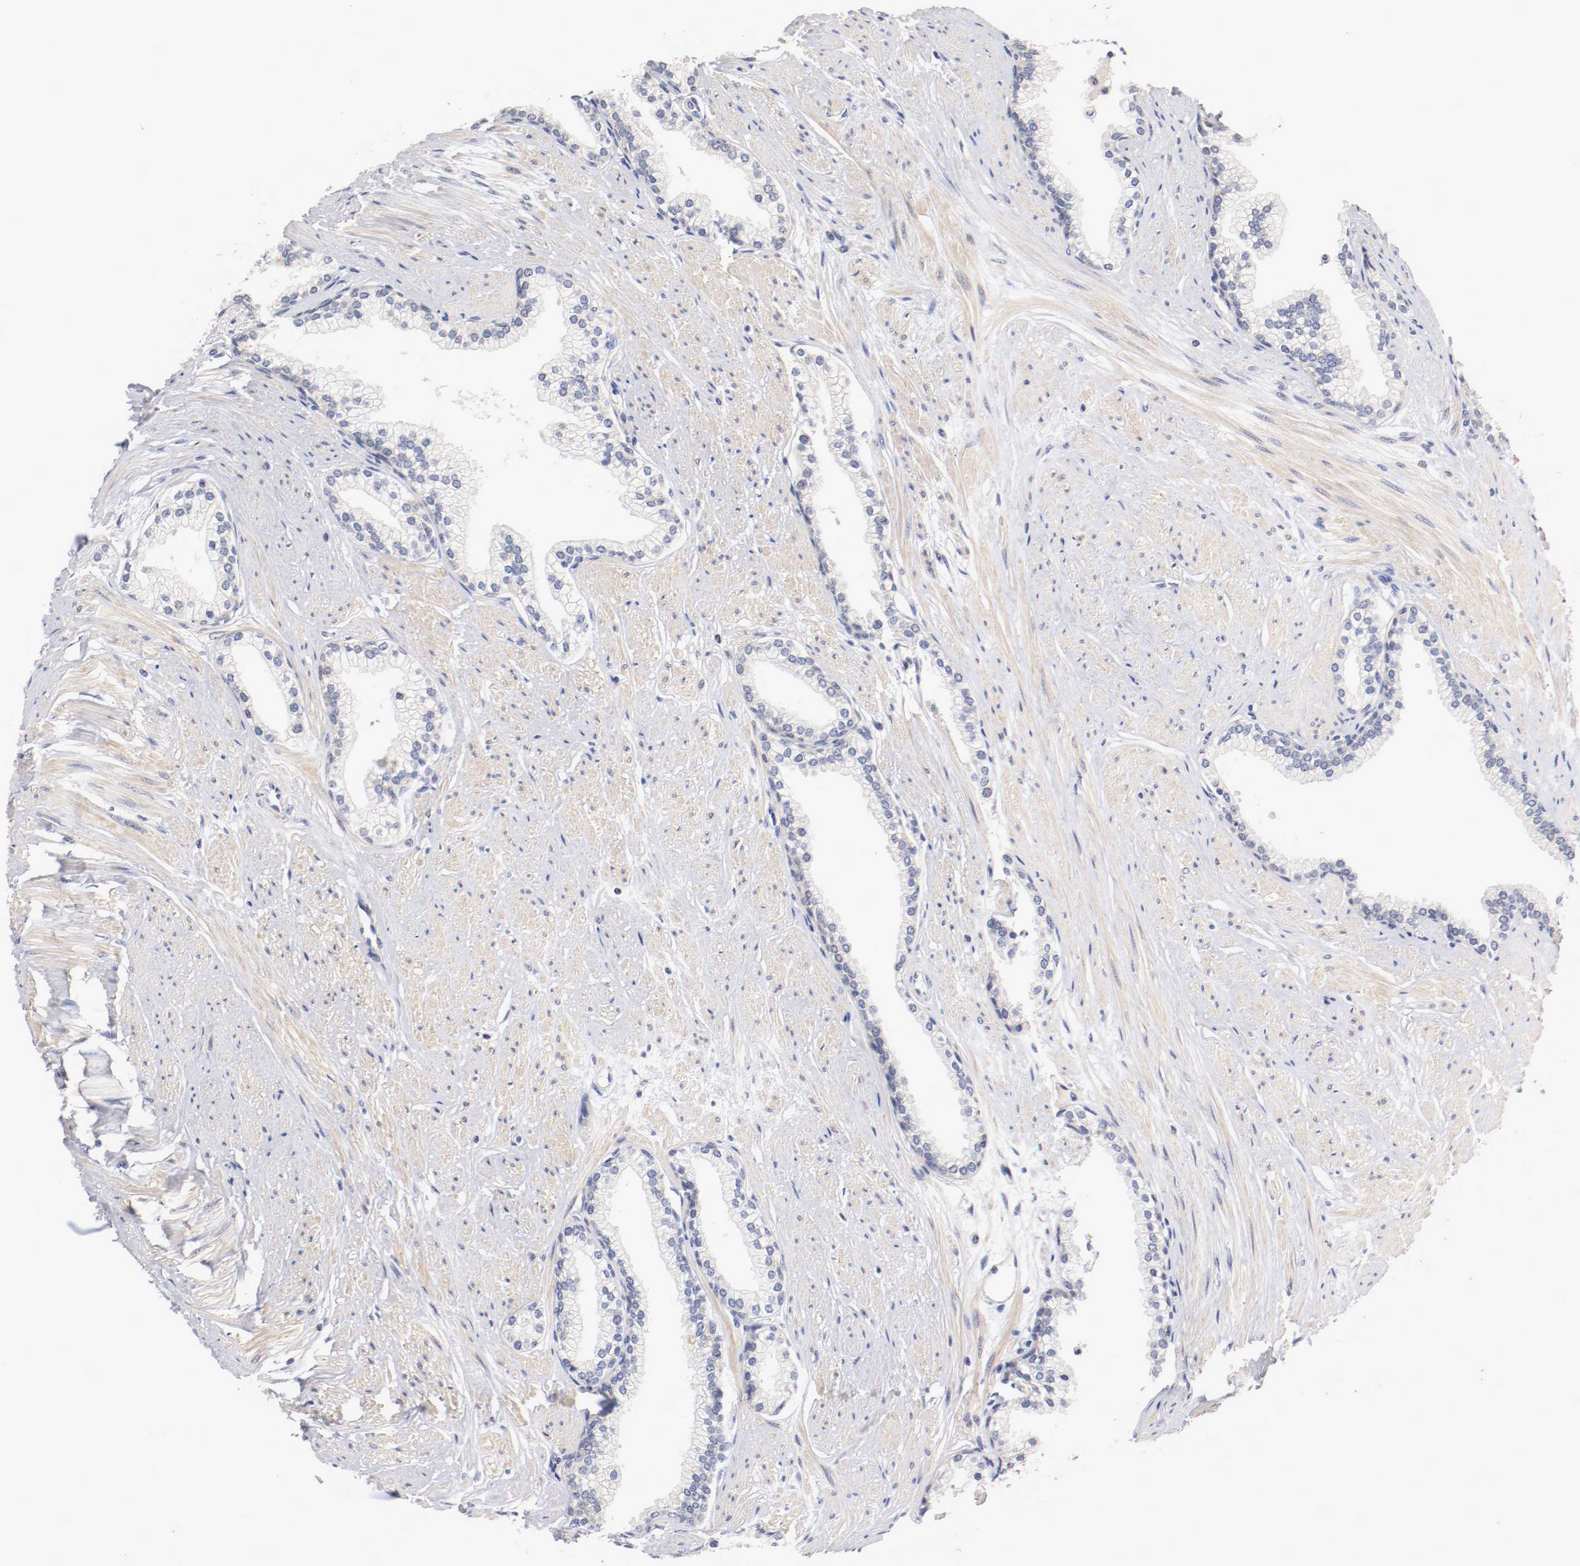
{"staining": {"intensity": "negative", "quantity": "none", "location": "none"}, "tissue": "prostate", "cell_type": "Glandular cells", "image_type": "normal", "snomed": [{"axis": "morphology", "description": "Normal tissue, NOS"}, {"axis": "topography", "description": "Prostate"}], "caption": "Immunohistochemical staining of normal human prostate exhibits no significant expression in glandular cells. (DAB (3,3'-diaminobenzidine) immunohistochemistry visualized using brightfield microscopy, high magnification).", "gene": "CEBPE", "patient": {"sex": "male", "age": 64}}